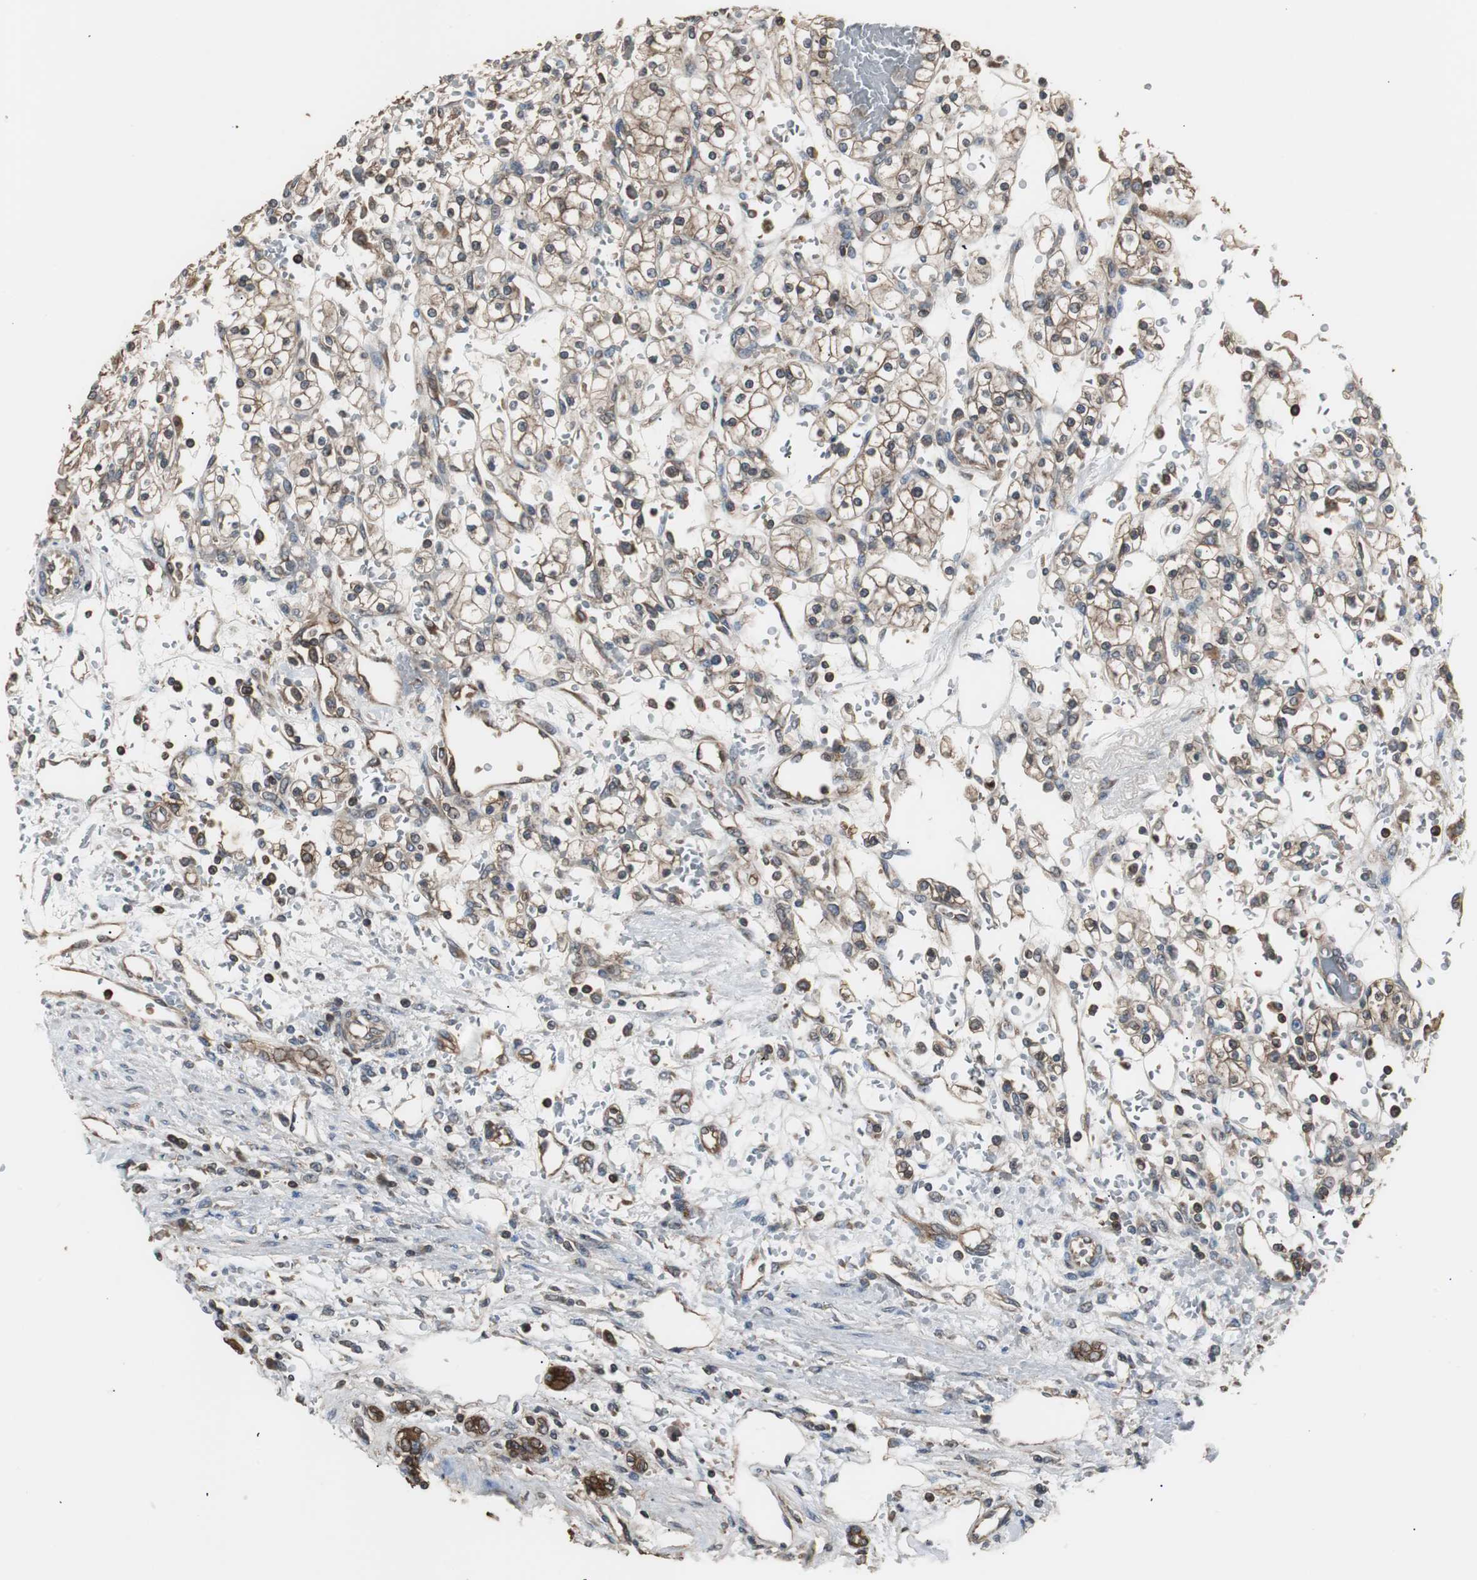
{"staining": {"intensity": "moderate", "quantity": ">75%", "location": "cytoplasmic/membranous"}, "tissue": "renal cancer", "cell_type": "Tumor cells", "image_type": "cancer", "snomed": [{"axis": "morphology", "description": "Normal tissue, NOS"}, {"axis": "morphology", "description": "Adenocarcinoma, NOS"}, {"axis": "topography", "description": "Kidney"}], "caption": "Approximately >75% of tumor cells in human renal cancer (adenocarcinoma) reveal moderate cytoplasmic/membranous protein positivity as visualized by brown immunohistochemical staining.", "gene": "CAPNS1", "patient": {"sex": "female", "age": 55}}